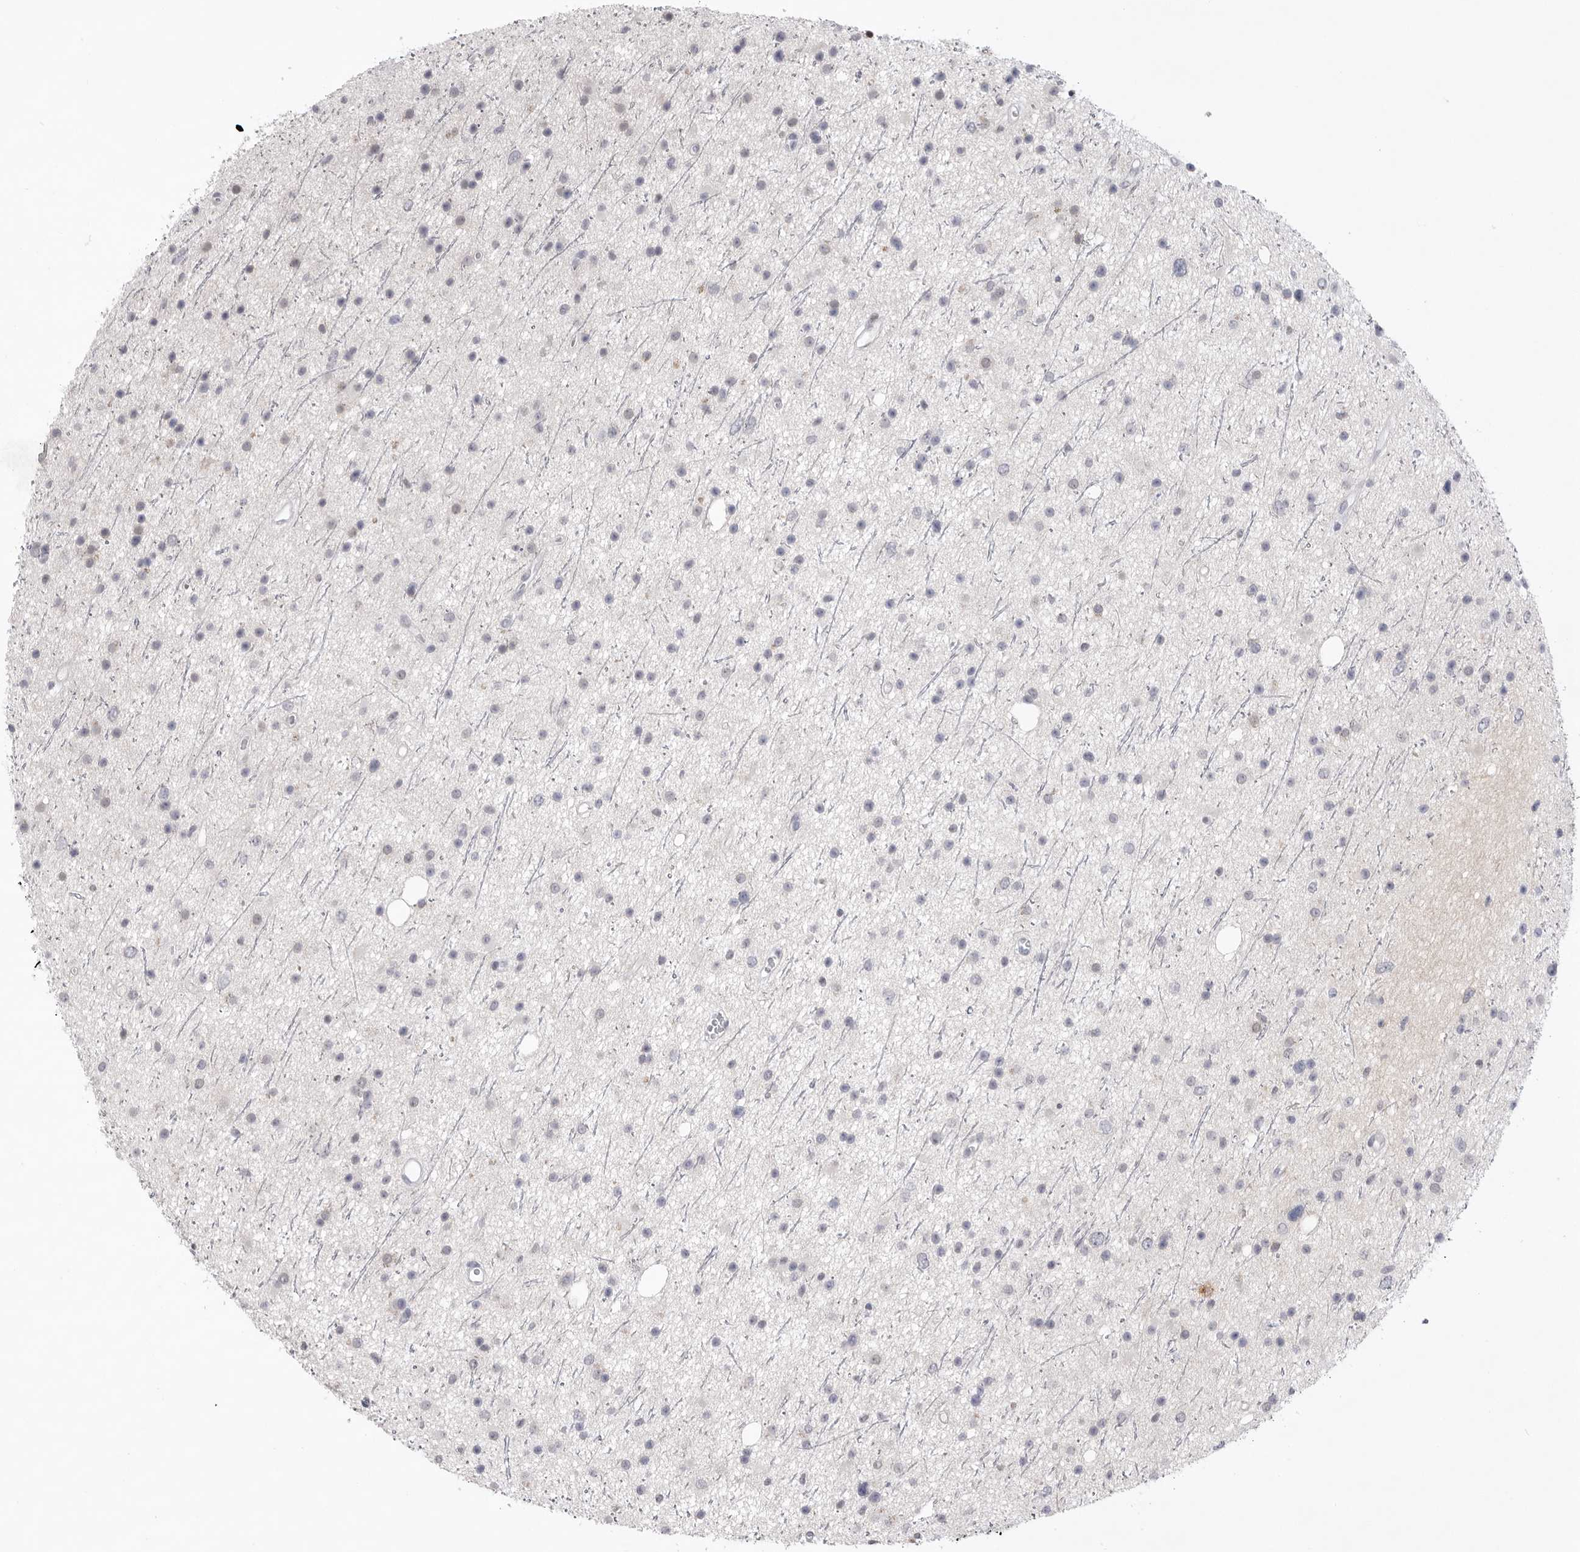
{"staining": {"intensity": "weak", "quantity": "<25%", "location": "nuclear"}, "tissue": "glioma", "cell_type": "Tumor cells", "image_type": "cancer", "snomed": [{"axis": "morphology", "description": "Glioma, malignant, Low grade"}, {"axis": "topography", "description": "Cerebral cortex"}], "caption": "Immunohistochemical staining of human glioma displays no significant expression in tumor cells.", "gene": "ZBTB7B", "patient": {"sex": "female", "age": 39}}